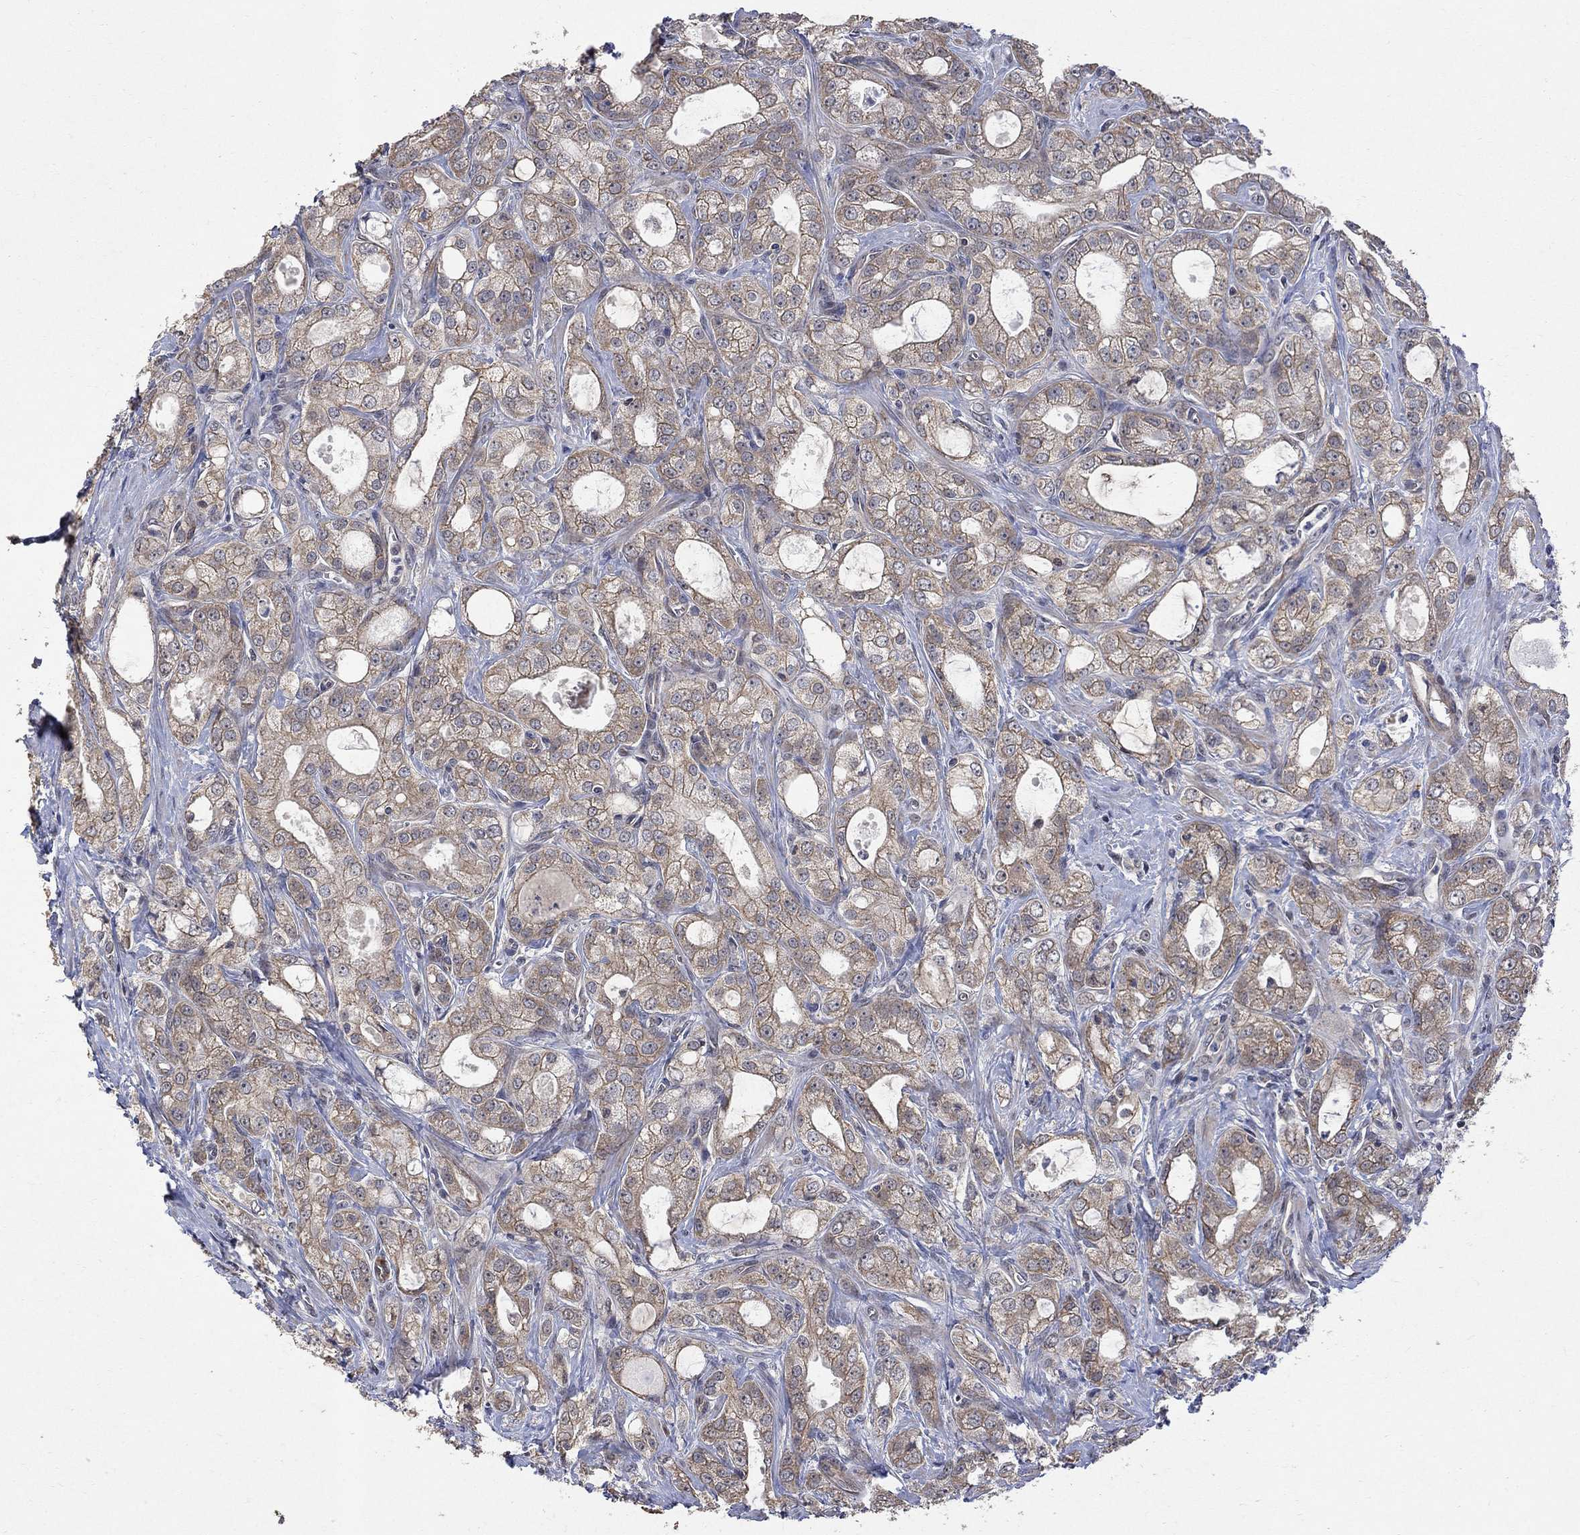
{"staining": {"intensity": "moderate", "quantity": "25%-75%", "location": "cytoplasmic/membranous"}, "tissue": "prostate cancer", "cell_type": "Tumor cells", "image_type": "cancer", "snomed": [{"axis": "morphology", "description": "Adenocarcinoma, NOS"}, {"axis": "morphology", "description": "Adenocarcinoma, High grade"}, {"axis": "topography", "description": "Prostate"}], "caption": "Immunohistochemical staining of human prostate cancer (adenocarcinoma) displays moderate cytoplasmic/membranous protein positivity in about 25%-75% of tumor cells. The staining was performed using DAB (3,3'-diaminobenzidine), with brown indicating positive protein expression. Nuclei are stained blue with hematoxylin.", "gene": "ANKRA2", "patient": {"sex": "male", "age": 70}}